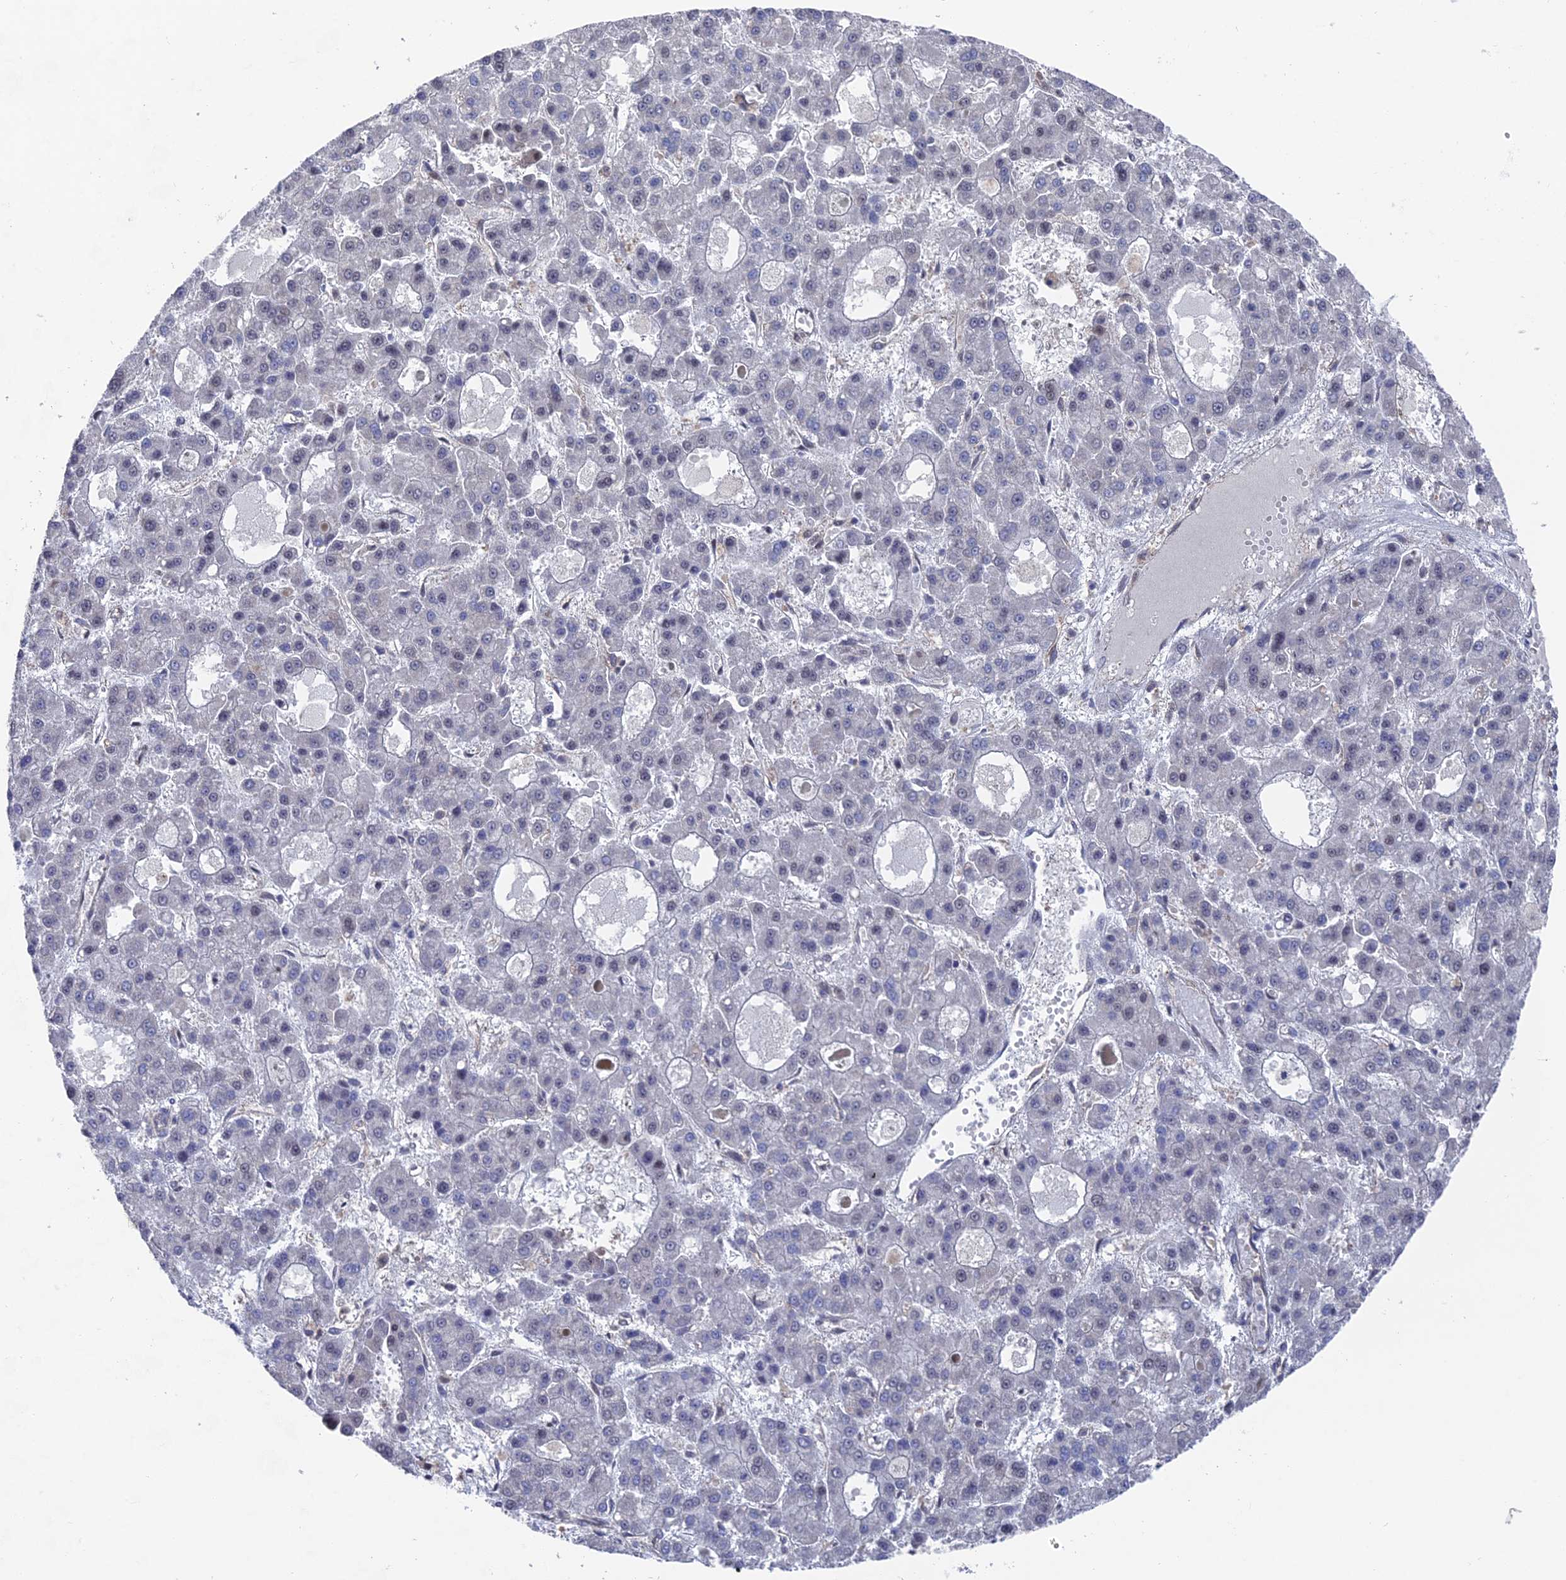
{"staining": {"intensity": "negative", "quantity": "none", "location": "none"}, "tissue": "liver cancer", "cell_type": "Tumor cells", "image_type": "cancer", "snomed": [{"axis": "morphology", "description": "Carcinoma, Hepatocellular, NOS"}, {"axis": "topography", "description": "Liver"}], "caption": "Hepatocellular carcinoma (liver) stained for a protein using IHC displays no staining tumor cells.", "gene": "UNC5D", "patient": {"sex": "male", "age": 70}}